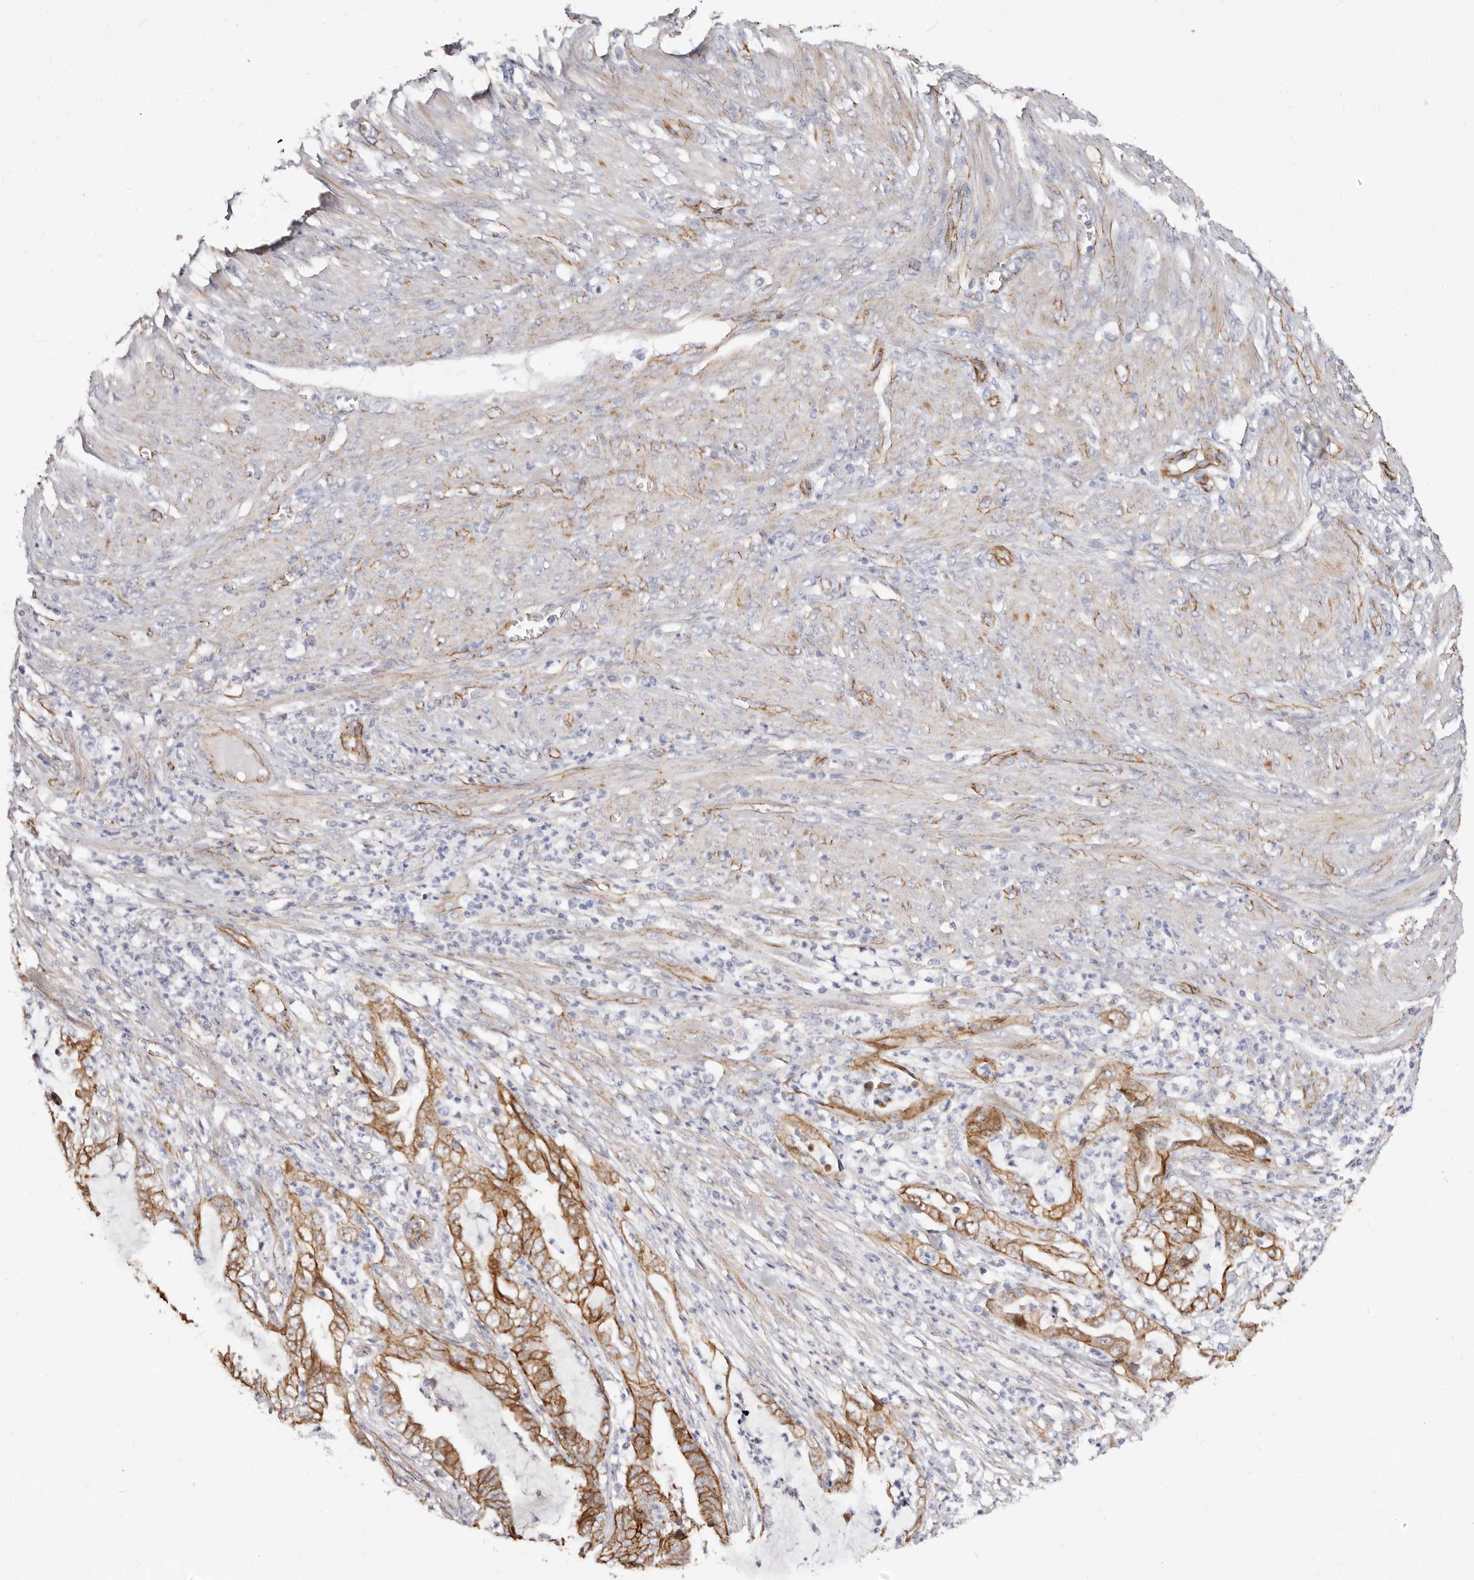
{"staining": {"intensity": "strong", "quantity": ">75%", "location": "cytoplasmic/membranous"}, "tissue": "endometrial cancer", "cell_type": "Tumor cells", "image_type": "cancer", "snomed": [{"axis": "morphology", "description": "Adenocarcinoma, NOS"}, {"axis": "topography", "description": "Endometrium"}], "caption": "Endometrial cancer stained with a brown dye displays strong cytoplasmic/membranous positive staining in approximately >75% of tumor cells.", "gene": "CTNNB1", "patient": {"sex": "female", "age": 51}}